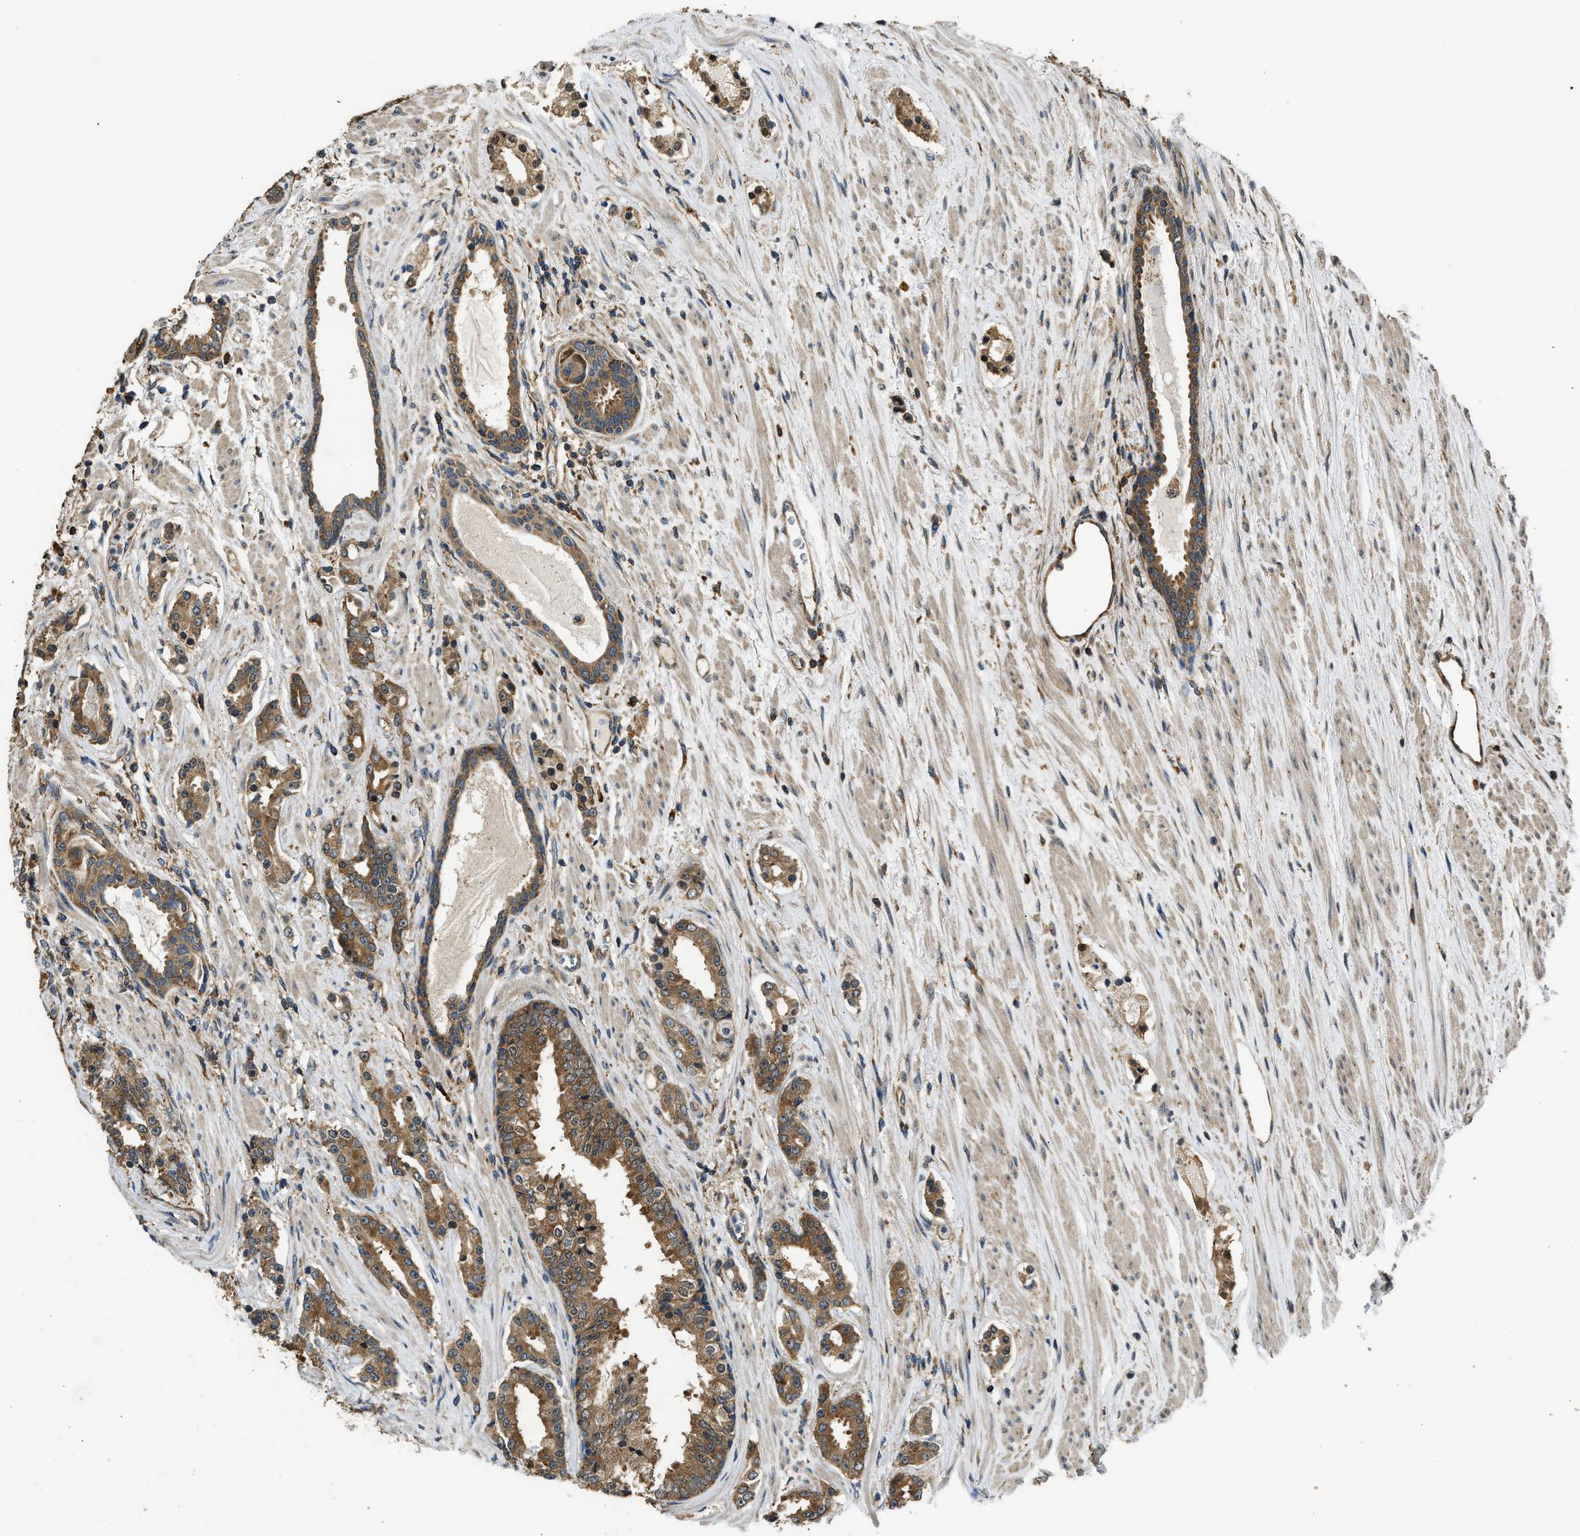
{"staining": {"intensity": "moderate", "quantity": ">75%", "location": "cytoplasmic/membranous"}, "tissue": "prostate cancer", "cell_type": "Tumor cells", "image_type": "cancer", "snomed": [{"axis": "morphology", "description": "Adenocarcinoma, High grade"}, {"axis": "topography", "description": "Prostate"}], "caption": "This is an image of immunohistochemistry staining of prostate cancer, which shows moderate expression in the cytoplasmic/membranous of tumor cells.", "gene": "SLC36A4", "patient": {"sex": "male", "age": 71}}